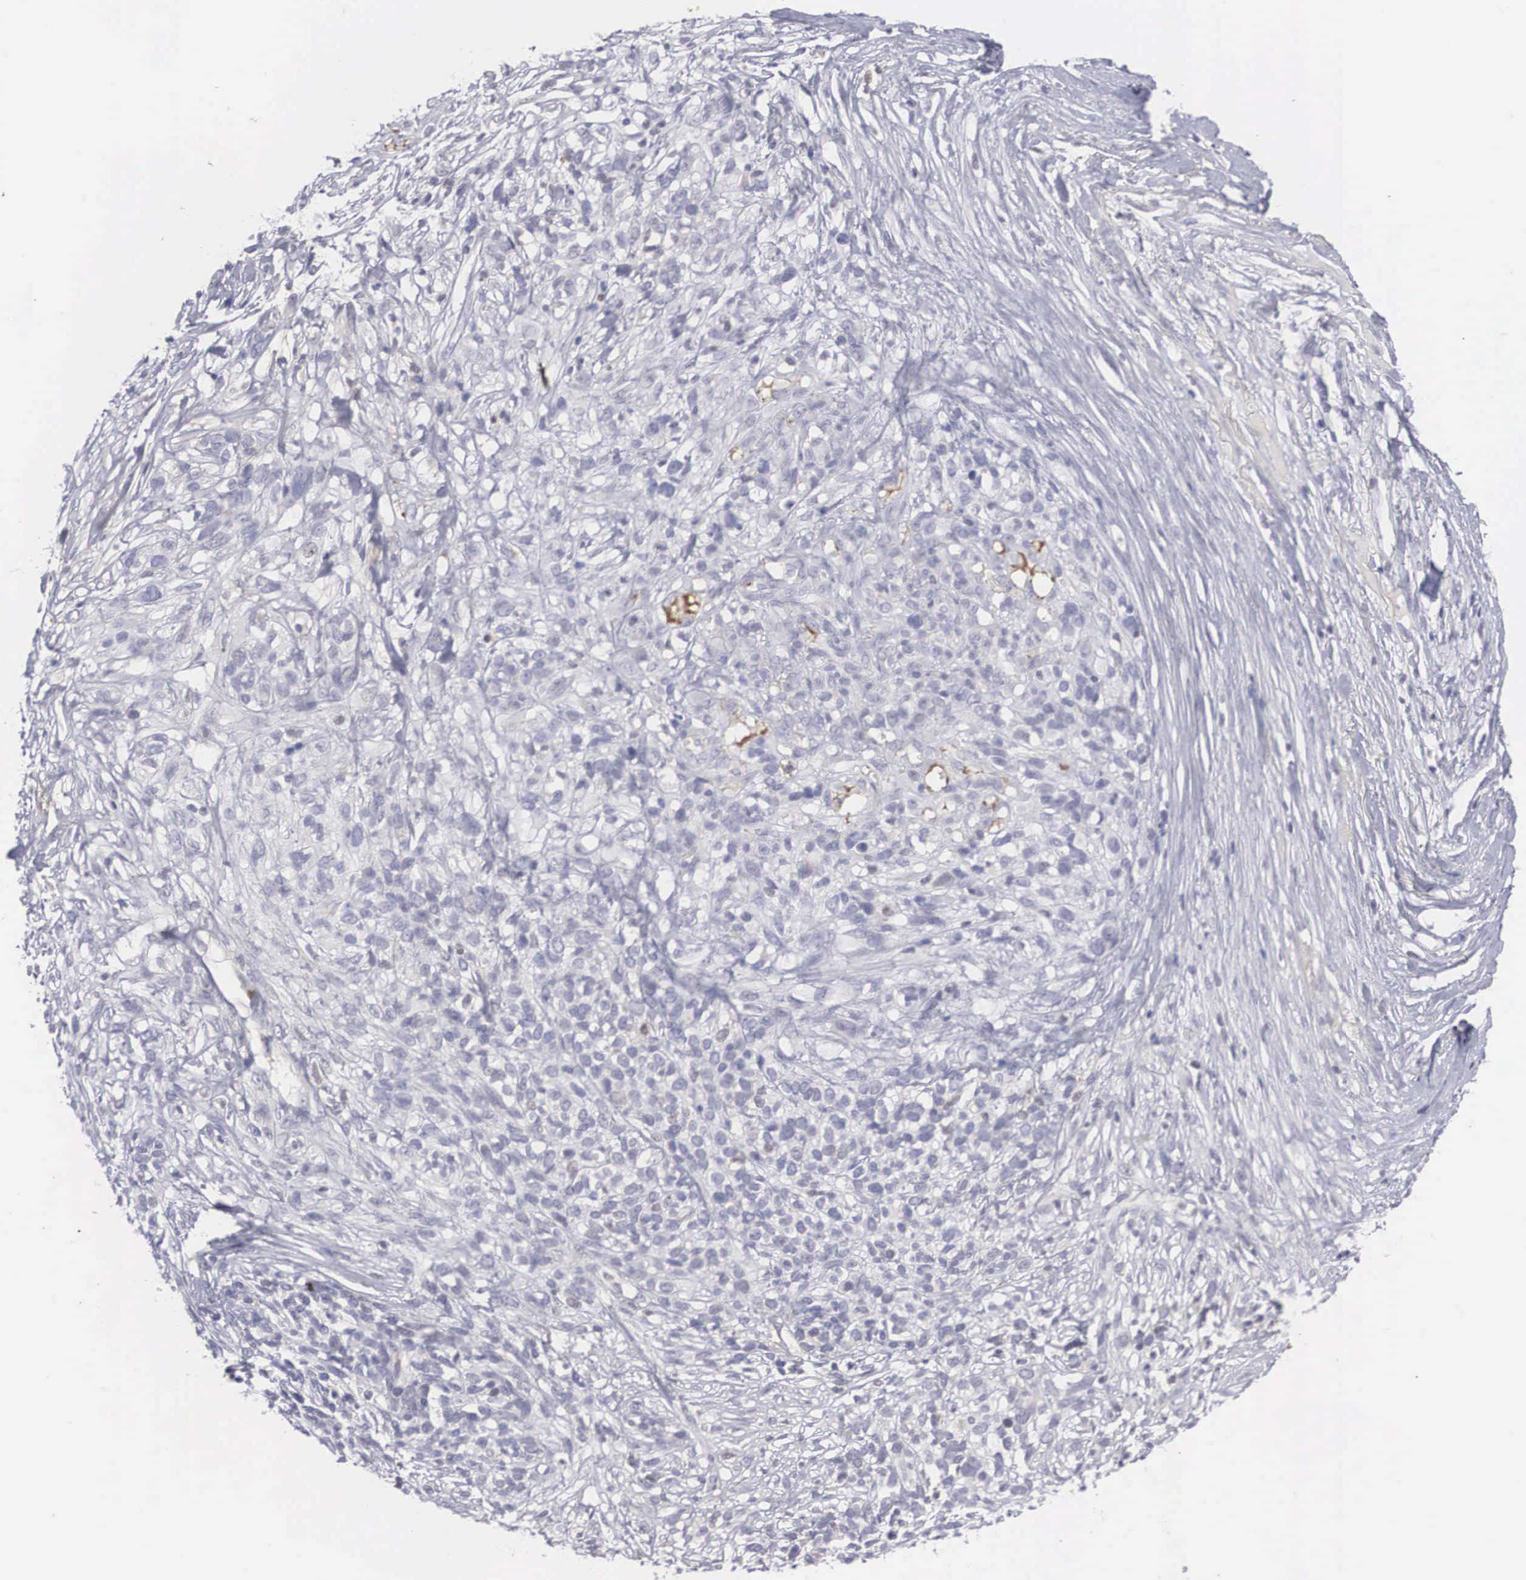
{"staining": {"intensity": "weak", "quantity": "<25%", "location": "nuclear"}, "tissue": "melanoma", "cell_type": "Tumor cells", "image_type": "cancer", "snomed": [{"axis": "morphology", "description": "Malignant melanoma, NOS"}, {"axis": "topography", "description": "Skin"}], "caption": "DAB immunohistochemical staining of human melanoma exhibits no significant positivity in tumor cells.", "gene": "RBPJ", "patient": {"sex": "female", "age": 85}}